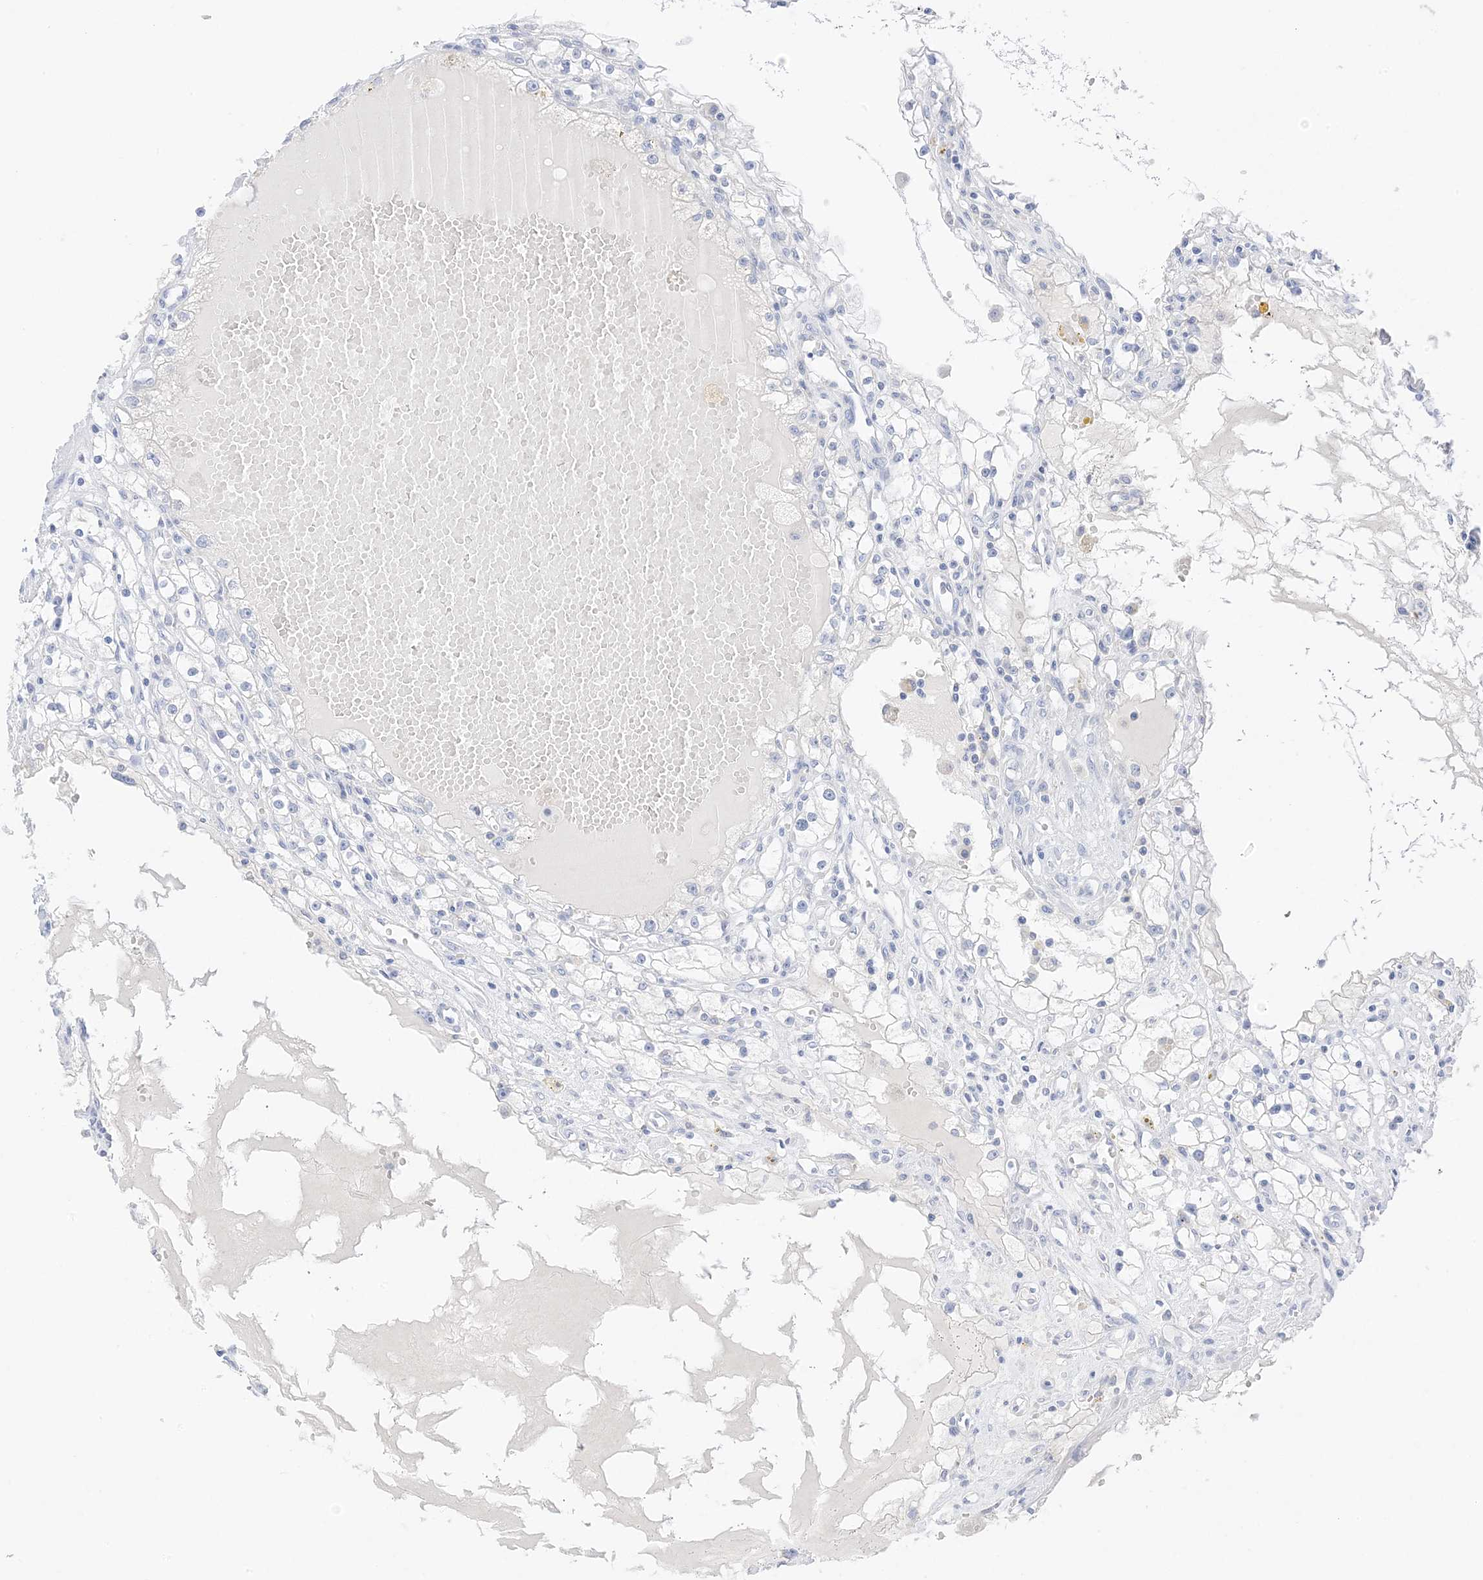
{"staining": {"intensity": "negative", "quantity": "none", "location": "none"}, "tissue": "renal cancer", "cell_type": "Tumor cells", "image_type": "cancer", "snomed": [{"axis": "morphology", "description": "Adenocarcinoma, NOS"}, {"axis": "topography", "description": "Kidney"}], "caption": "A histopathology image of renal adenocarcinoma stained for a protein displays no brown staining in tumor cells. The staining was performed using DAB to visualize the protein expression in brown, while the nuclei were stained in blue with hematoxylin (Magnification: 20x).", "gene": "MUC17", "patient": {"sex": "male", "age": 56}}